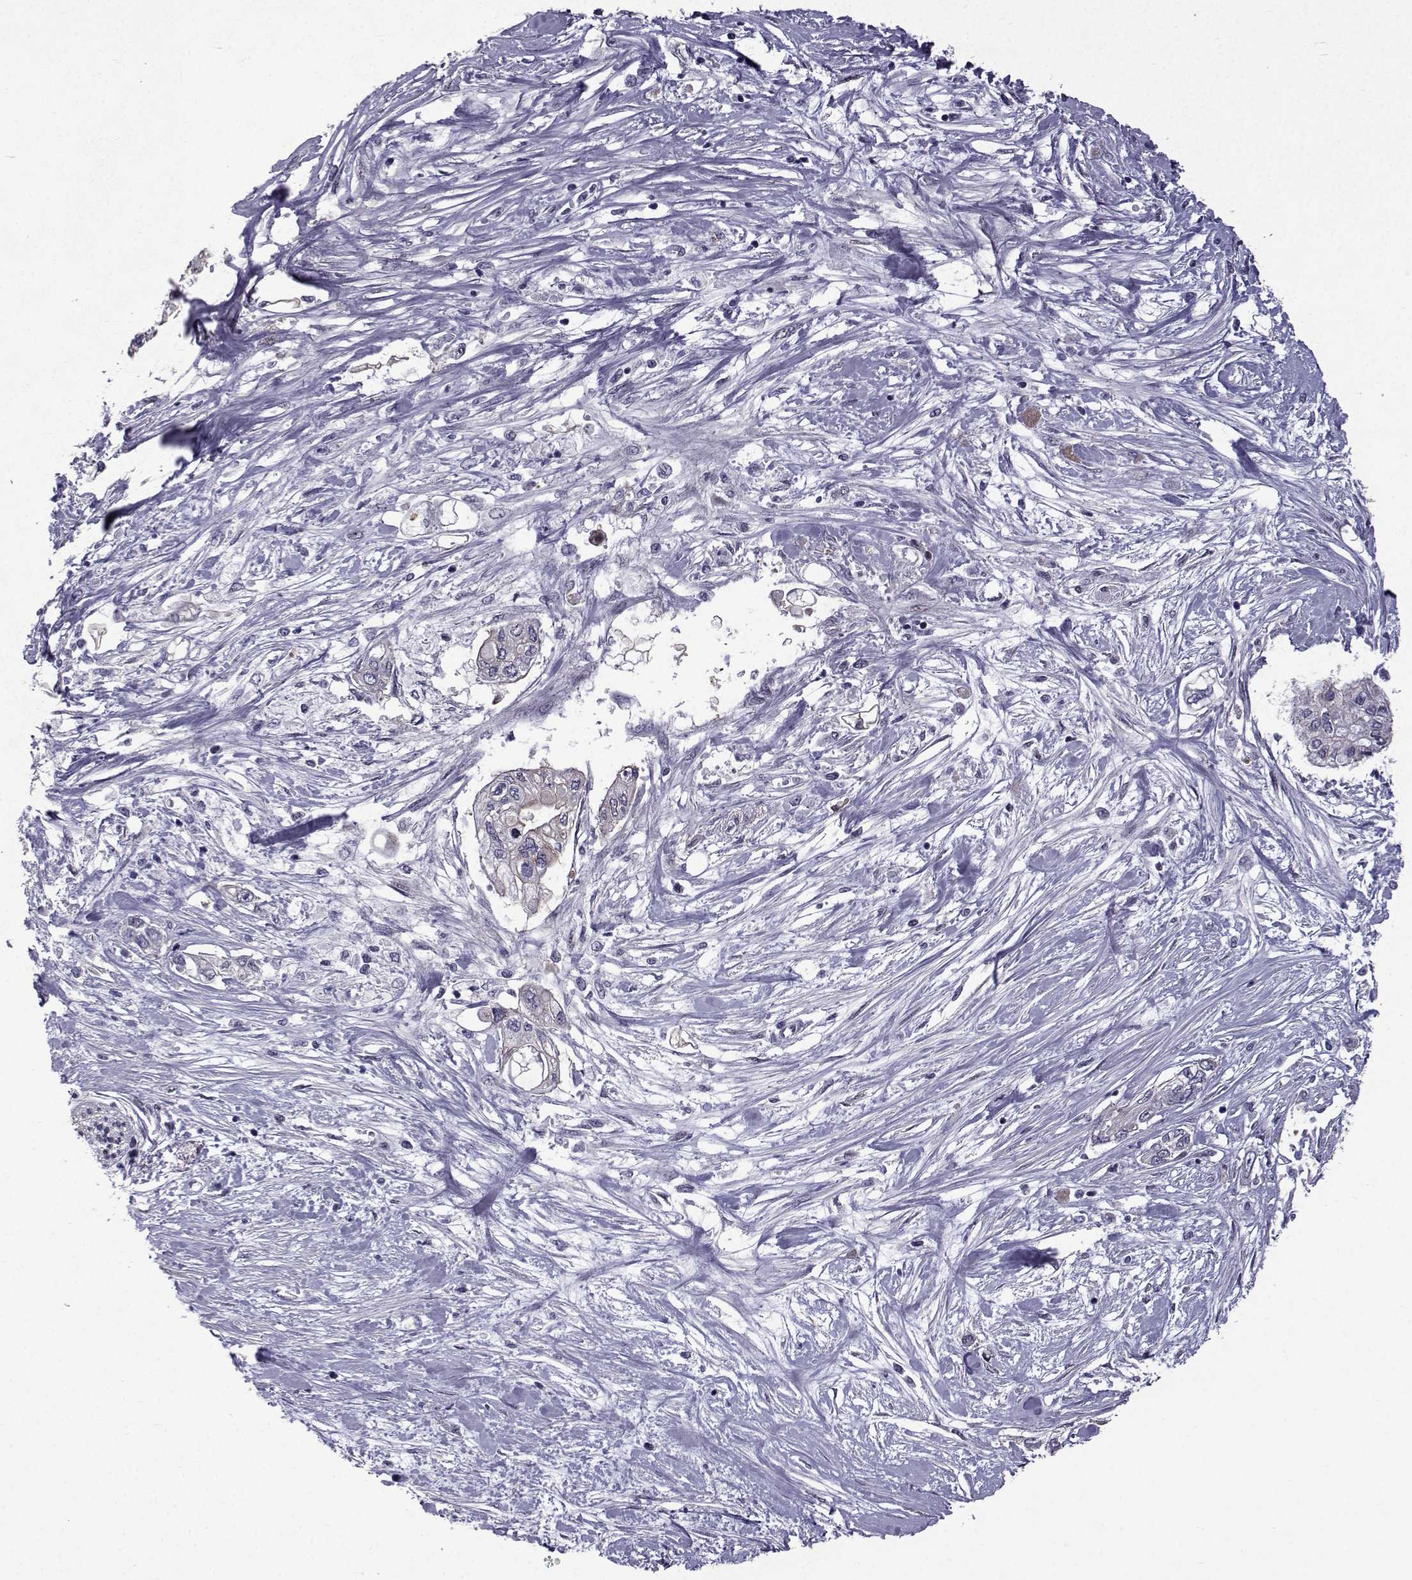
{"staining": {"intensity": "negative", "quantity": "none", "location": "none"}, "tissue": "pancreatic cancer", "cell_type": "Tumor cells", "image_type": "cancer", "snomed": [{"axis": "morphology", "description": "Adenocarcinoma, NOS"}, {"axis": "topography", "description": "Pancreas"}], "caption": "An immunohistochemistry (IHC) photomicrograph of adenocarcinoma (pancreatic) is shown. There is no staining in tumor cells of adenocarcinoma (pancreatic). The staining is performed using DAB (3,3'-diaminobenzidine) brown chromogen with nuclei counter-stained in using hematoxylin.", "gene": "RBM24", "patient": {"sex": "female", "age": 77}}